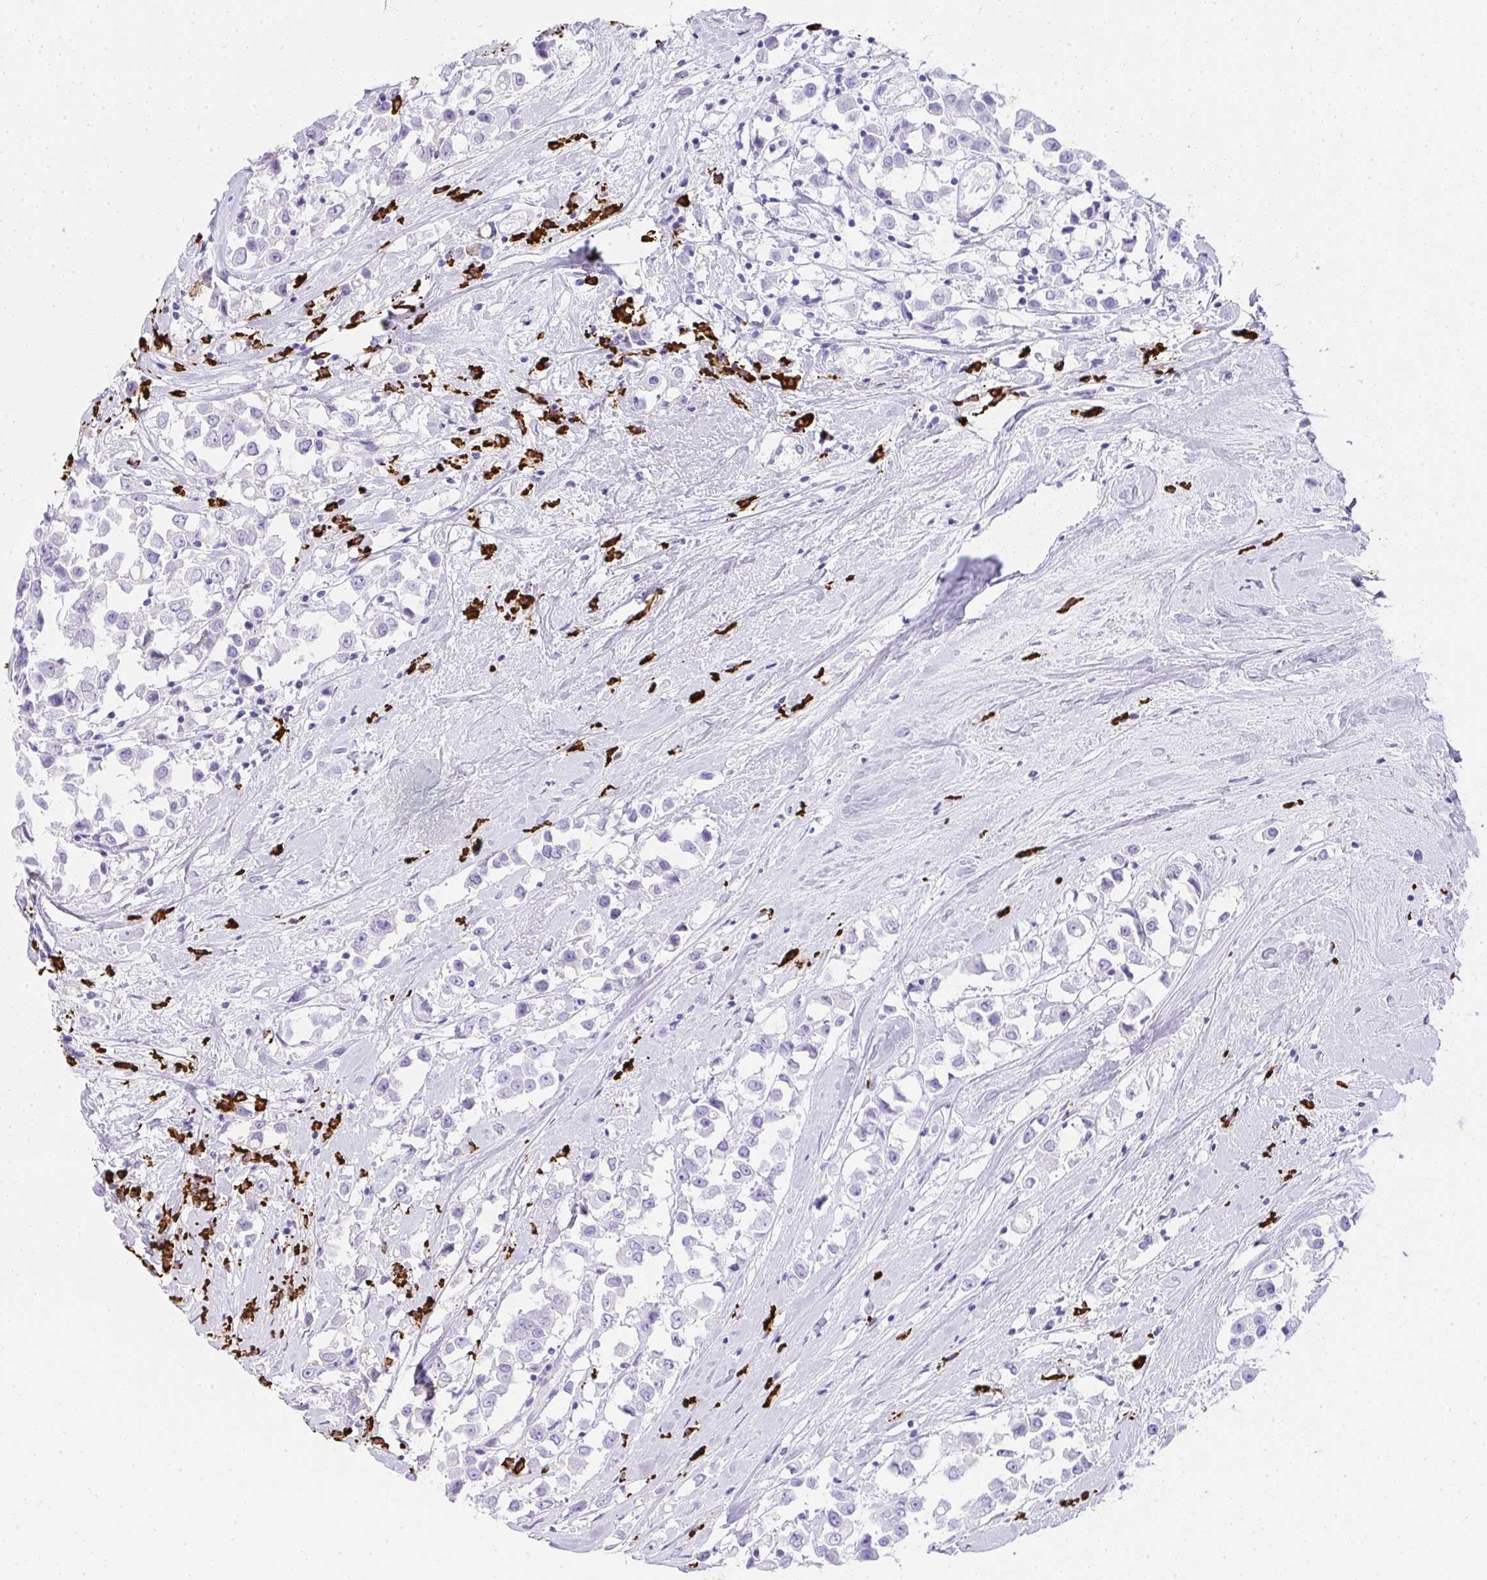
{"staining": {"intensity": "negative", "quantity": "none", "location": "none"}, "tissue": "breast cancer", "cell_type": "Tumor cells", "image_type": "cancer", "snomed": [{"axis": "morphology", "description": "Duct carcinoma"}, {"axis": "topography", "description": "Breast"}], "caption": "DAB (3,3'-diaminobenzidine) immunohistochemical staining of human breast cancer exhibits no significant positivity in tumor cells. (DAB (3,3'-diaminobenzidine) immunohistochemistry (IHC), high magnification).", "gene": "CDADC1", "patient": {"sex": "female", "age": 61}}